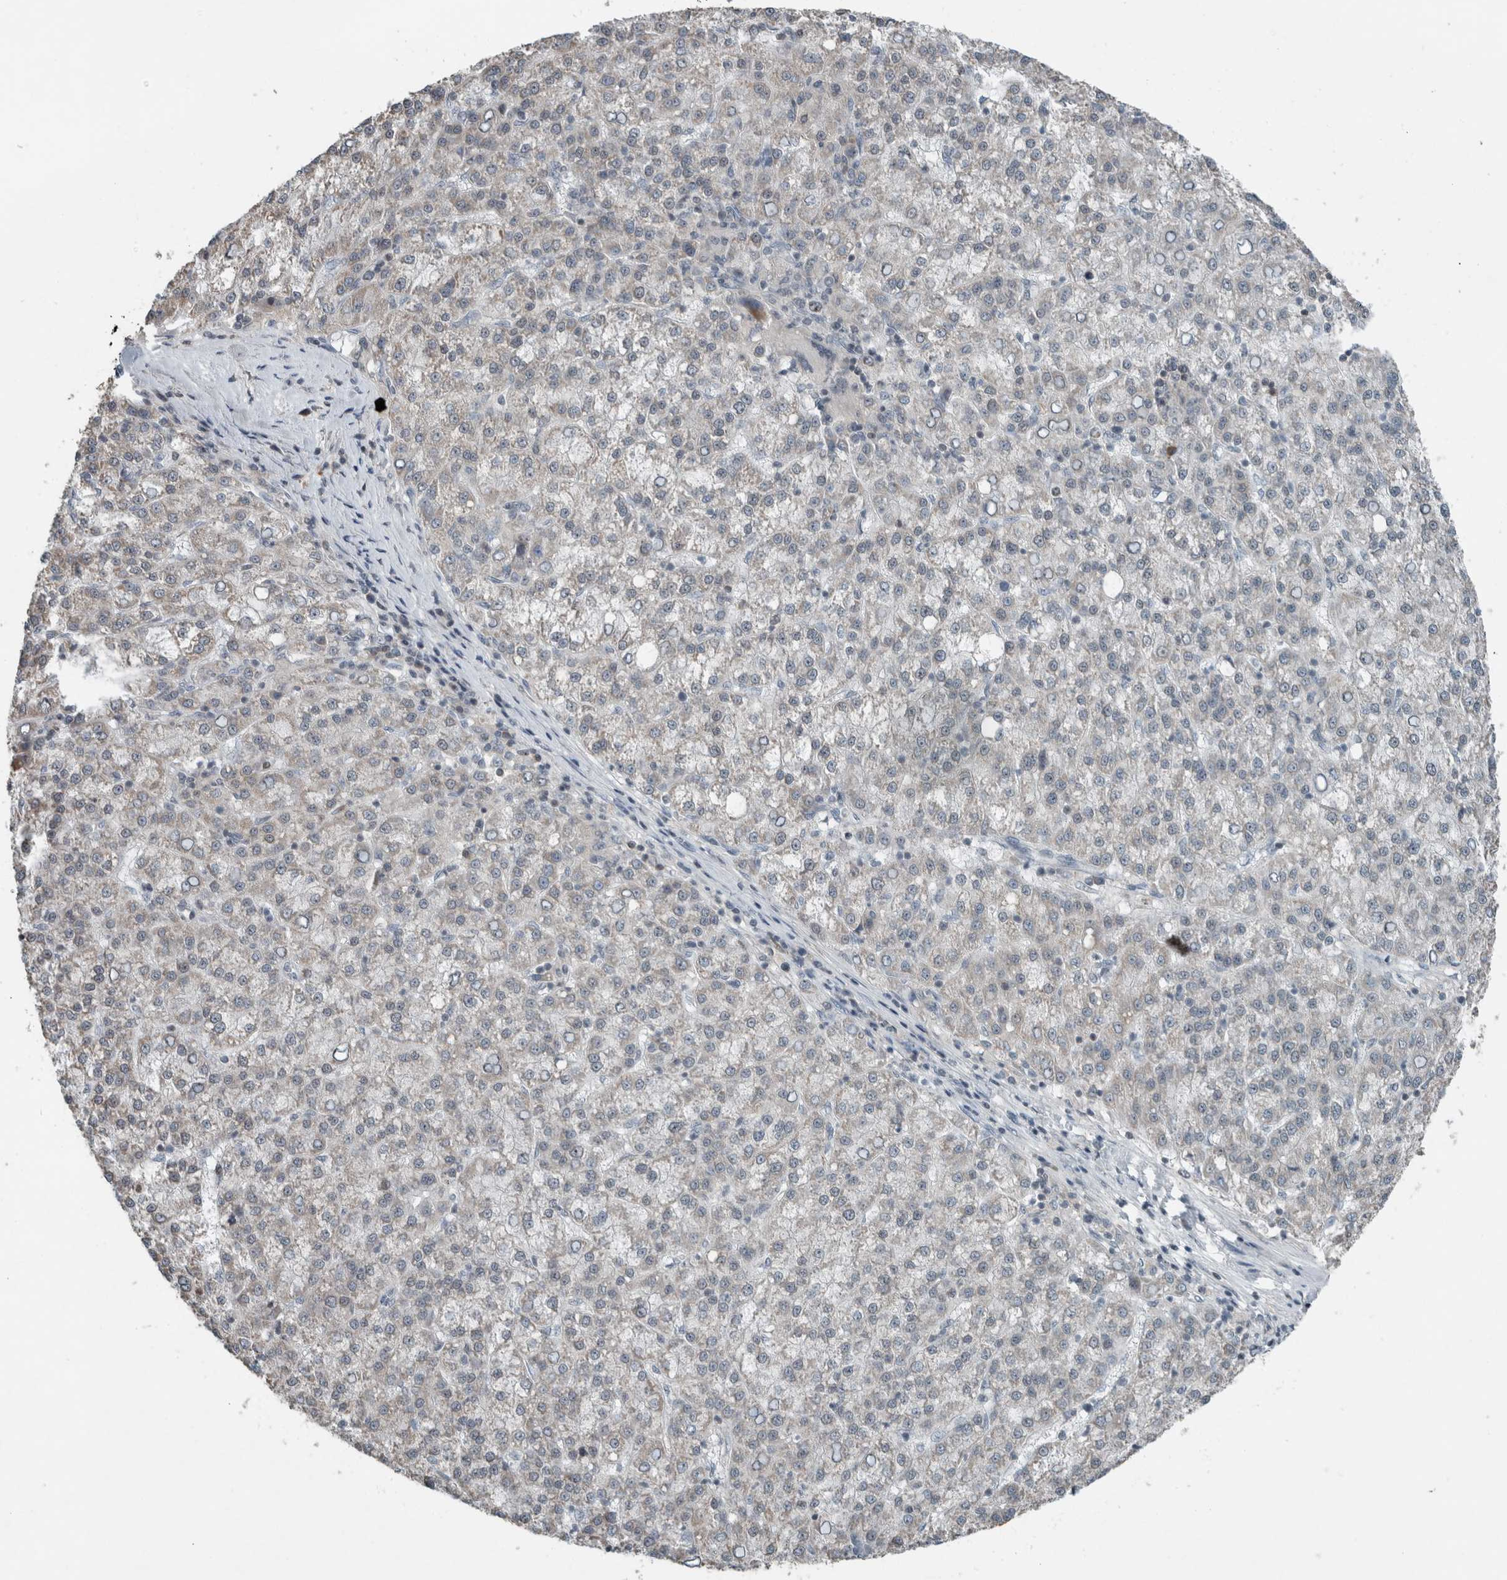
{"staining": {"intensity": "negative", "quantity": "none", "location": "none"}, "tissue": "liver cancer", "cell_type": "Tumor cells", "image_type": "cancer", "snomed": [{"axis": "morphology", "description": "Carcinoma, Hepatocellular, NOS"}, {"axis": "topography", "description": "Liver"}], "caption": "Immunohistochemical staining of liver cancer reveals no significant expression in tumor cells. (DAB immunohistochemistry, high magnification).", "gene": "RPF1", "patient": {"sex": "female", "age": 58}}